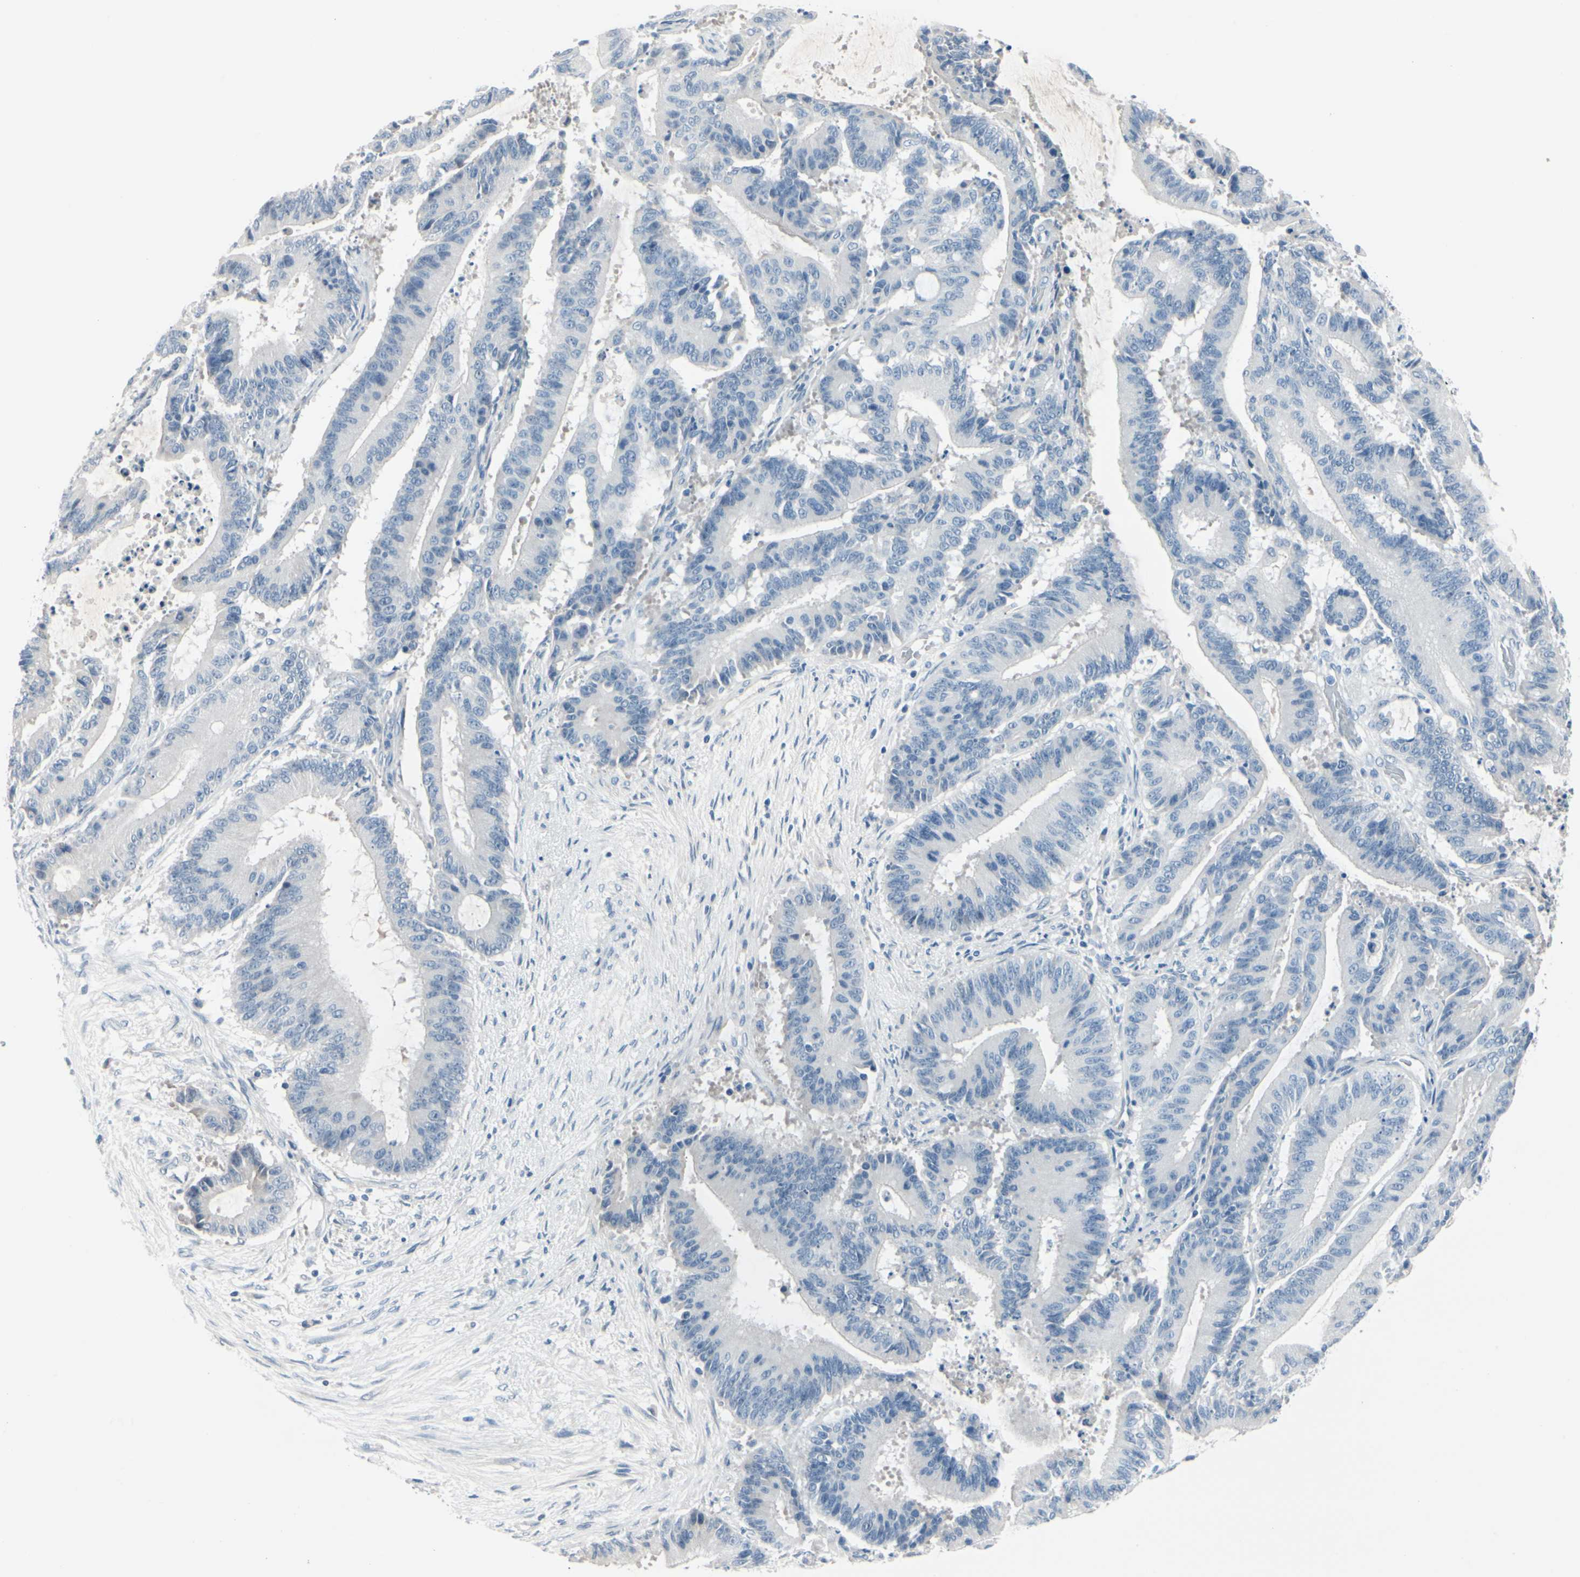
{"staining": {"intensity": "negative", "quantity": "none", "location": "none"}, "tissue": "liver cancer", "cell_type": "Tumor cells", "image_type": "cancer", "snomed": [{"axis": "morphology", "description": "Cholangiocarcinoma"}, {"axis": "topography", "description": "Liver"}], "caption": "This is an IHC histopathology image of human cholangiocarcinoma (liver). There is no positivity in tumor cells.", "gene": "PGR", "patient": {"sex": "female", "age": 73}}